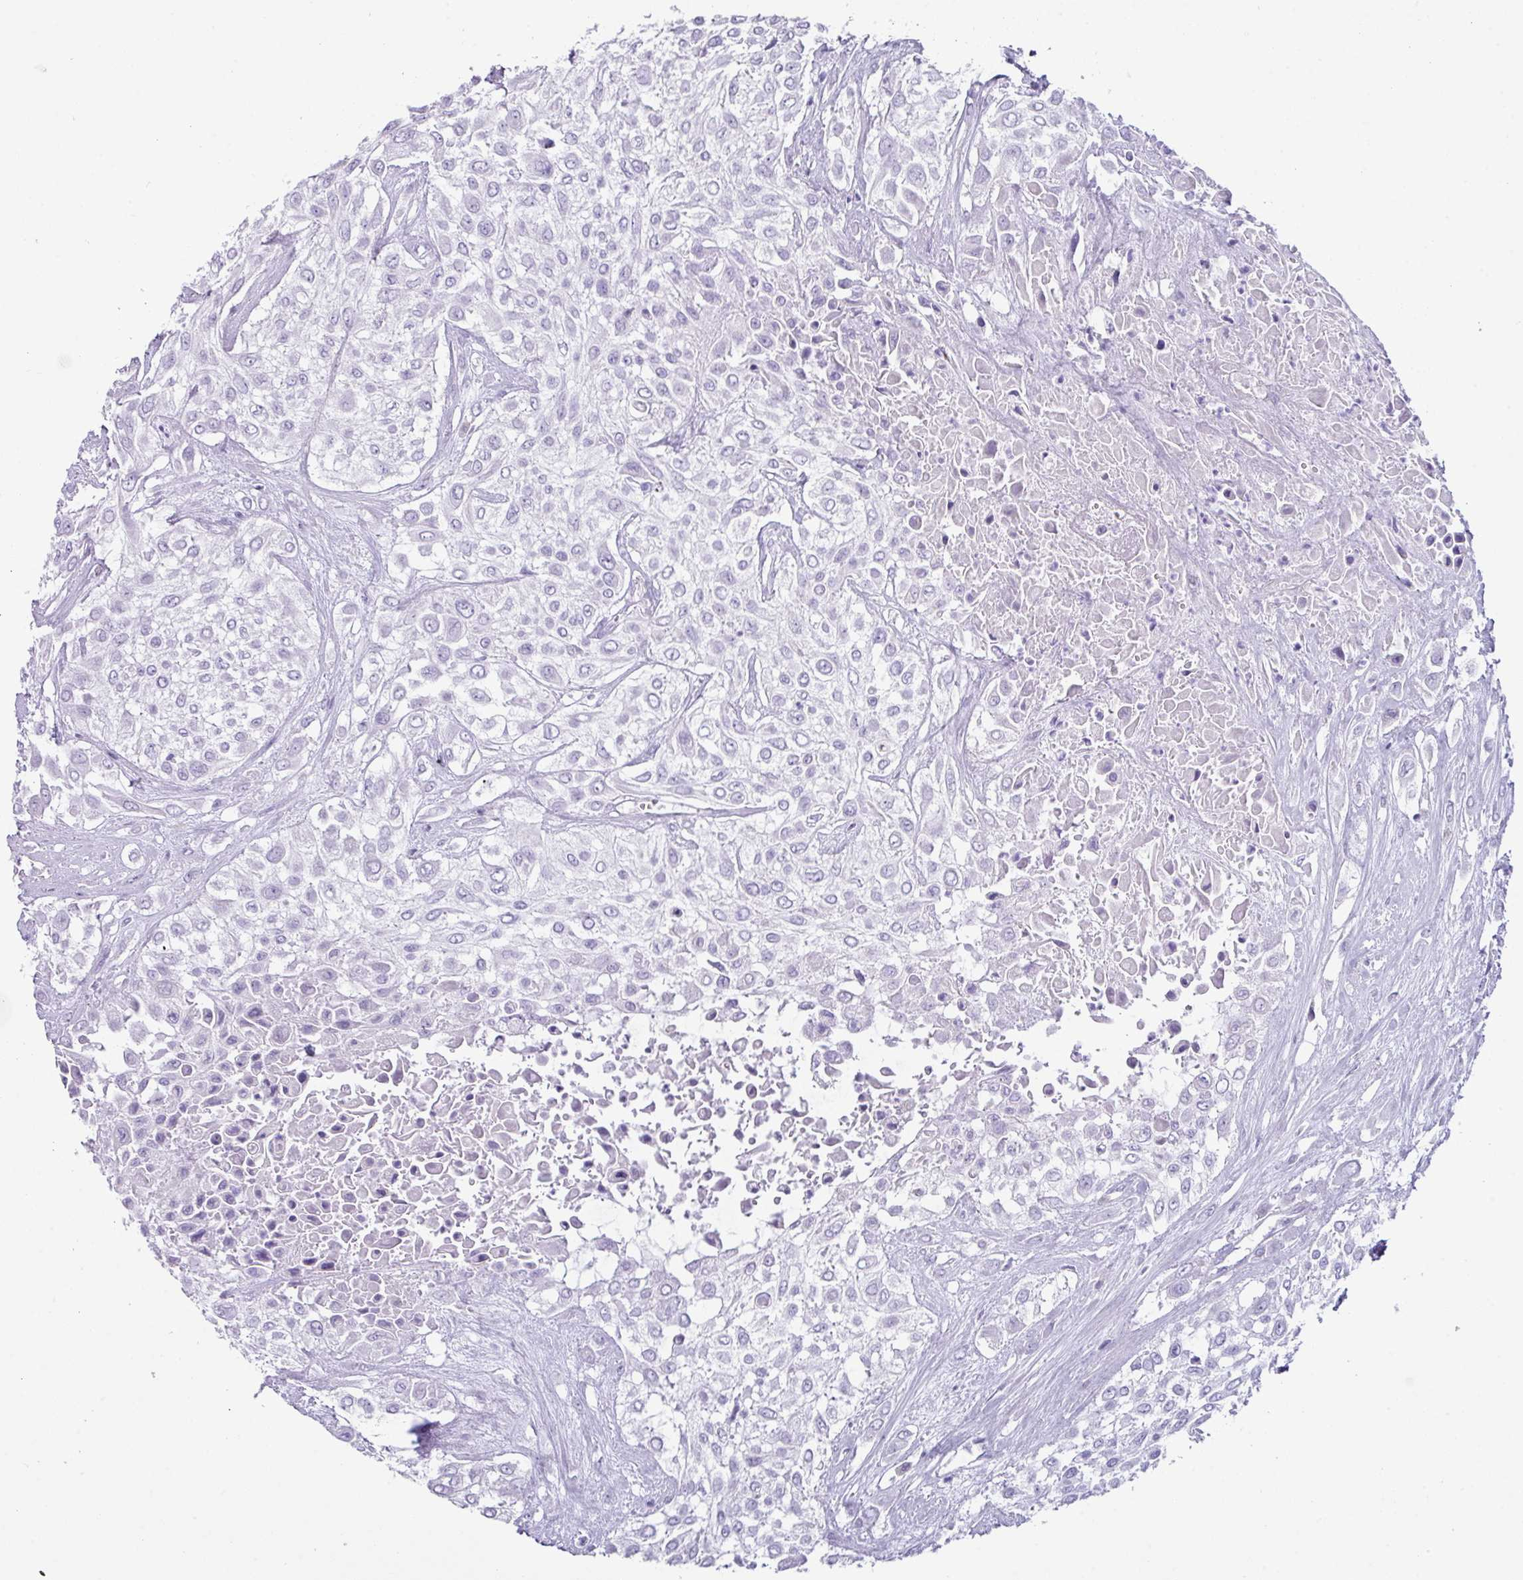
{"staining": {"intensity": "negative", "quantity": "none", "location": "none"}, "tissue": "urothelial cancer", "cell_type": "Tumor cells", "image_type": "cancer", "snomed": [{"axis": "morphology", "description": "Urothelial carcinoma, High grade"}, {"axis": "topography", "description": "Urinary bladder"}], "caption": "IHC micrograph of human urothelial cancer stained for a protein (brown), which demonstrates no staining in tumor cells.", "gene": "NCCRP1", "patient": {"sex": "male", "age": 57}}